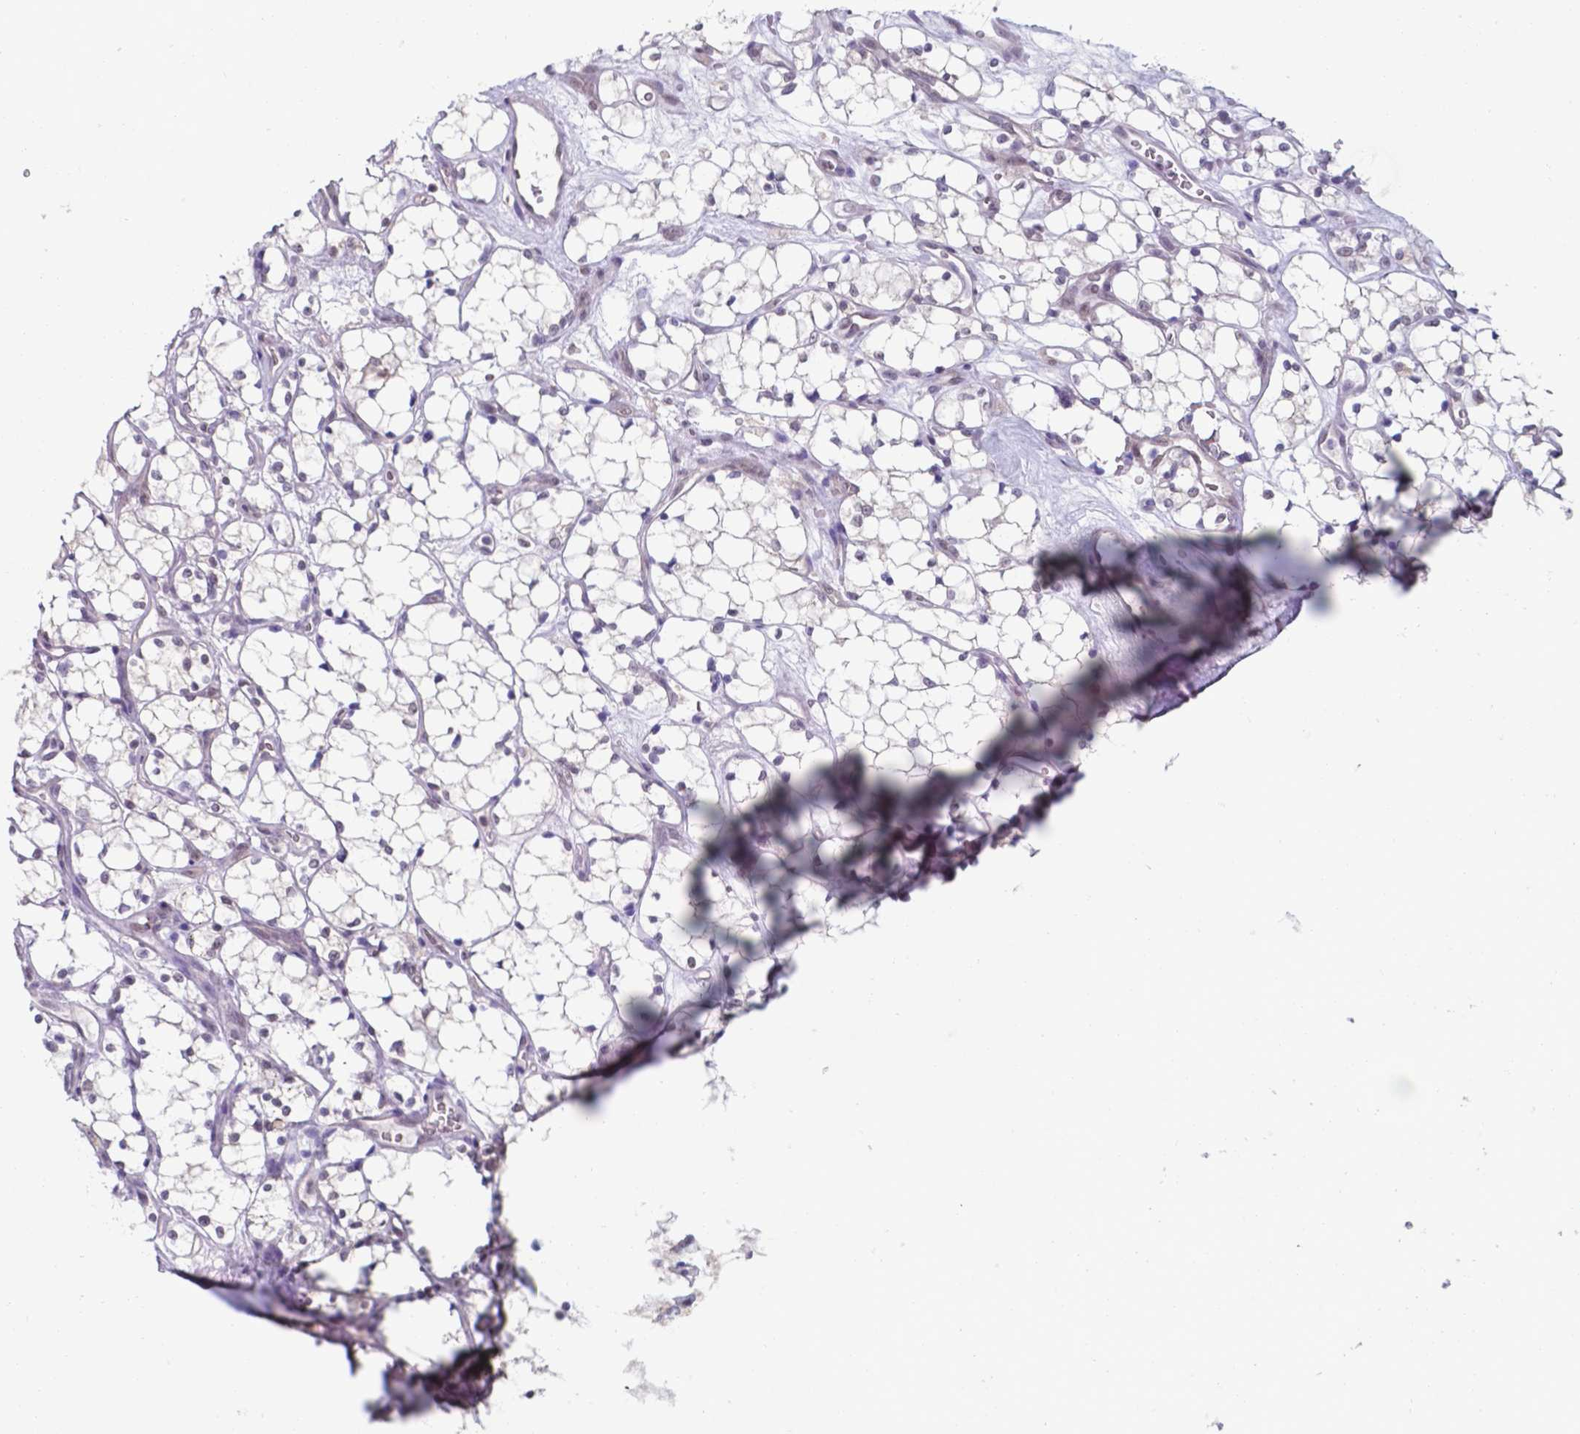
{"staining": {"intensity": "negative", "quantity": "none", "location": "none"}, "tissue": "renal cancer", "cell_type": "Tumor cells", "image_type": "cancer", "snomed": [{"axis": "morphology", "description": "Adenocarcinoma, NOS"}, {"axis": "topography", "description": "Kidney"}], "caption": "The photomicrograph shows no staining of tumor cells in renal adenocarcinoma.", "gene": "UBE2E2", "patient": {"sex": "female", "age": 69}}